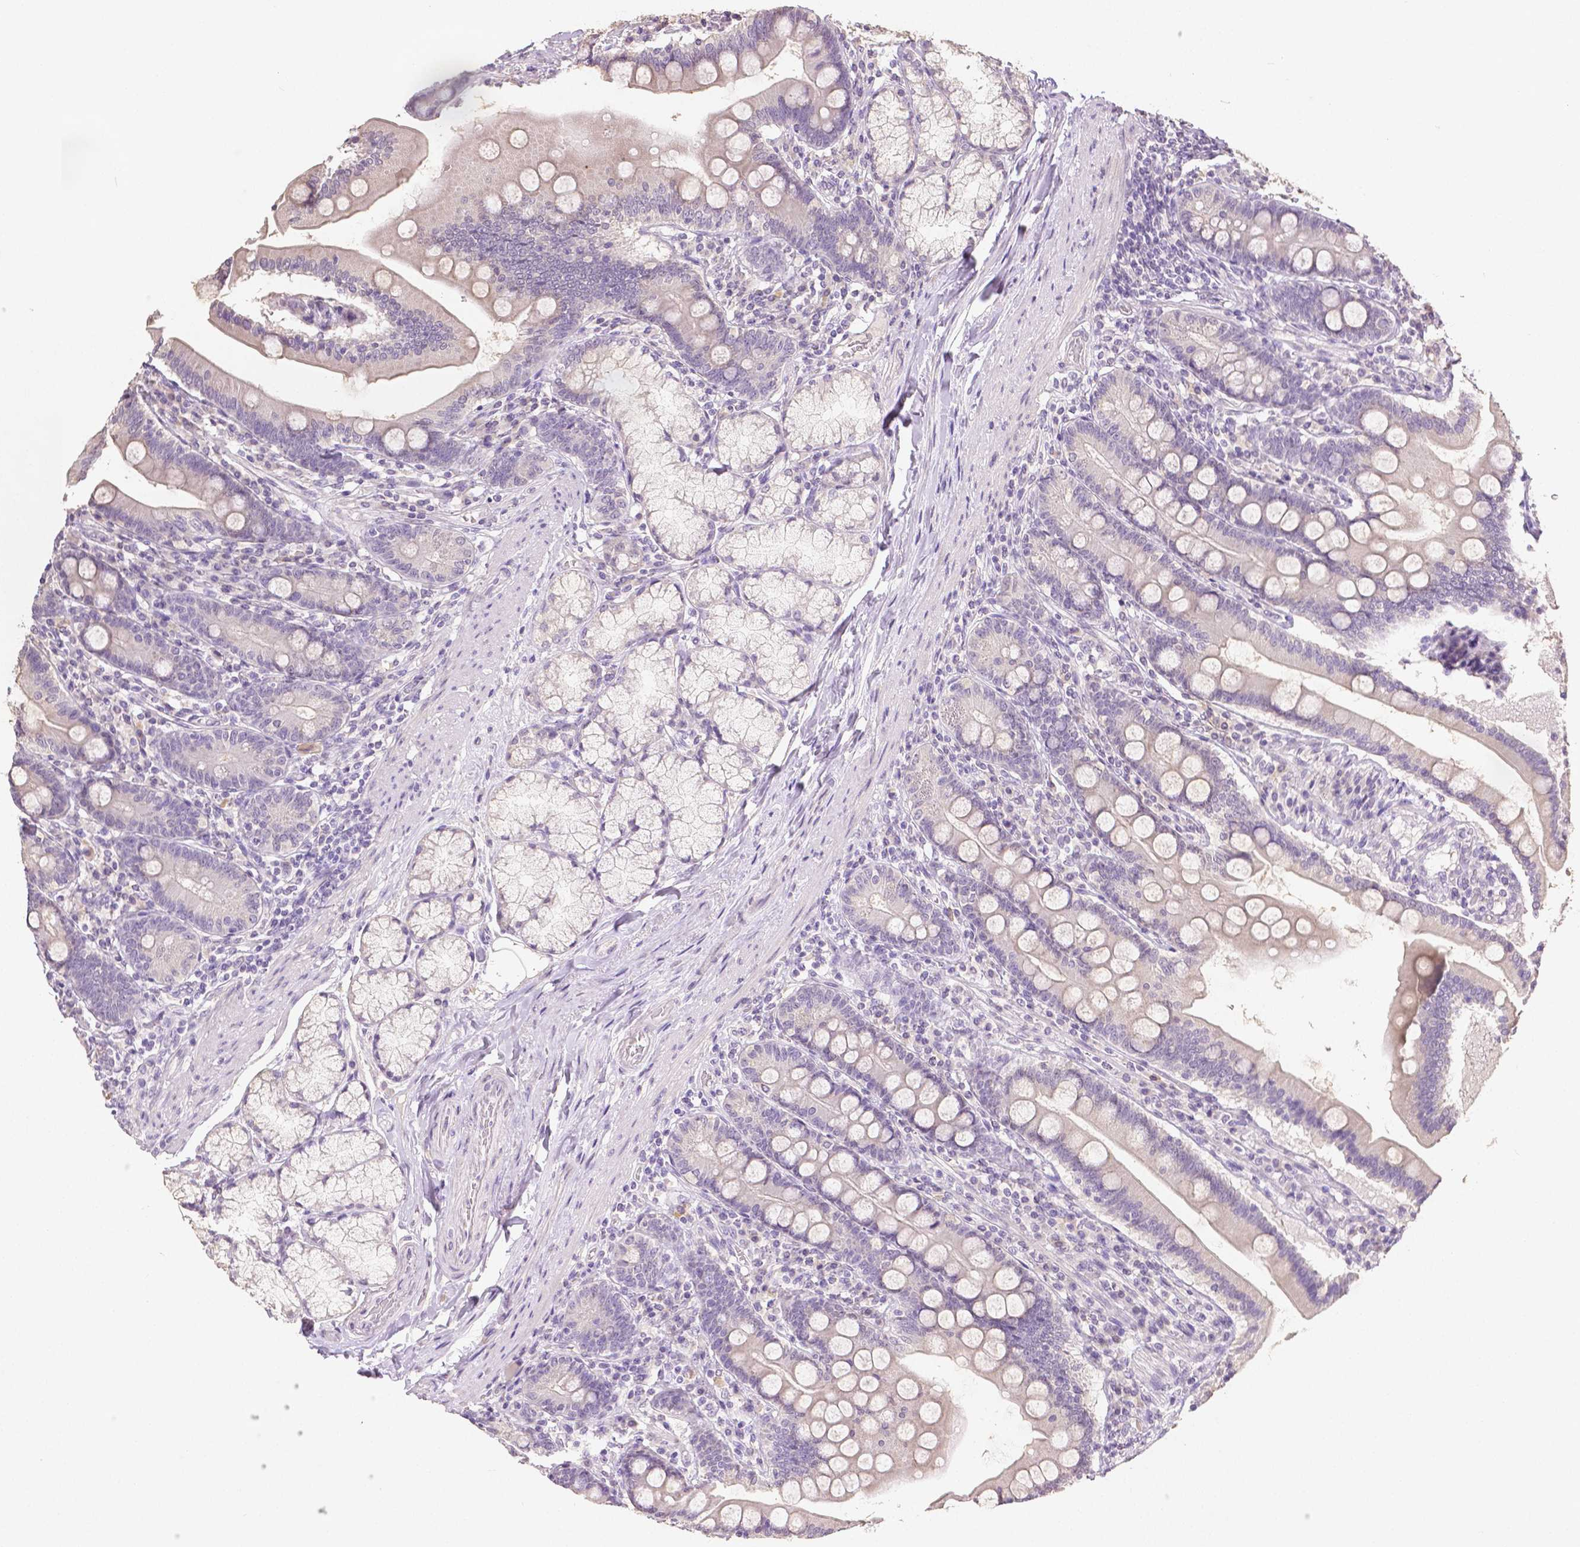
{"staining": {"intensity": "weak", "quantity": "<25%", "location": "cytoplasmic/membranous"}, "tissue": "duodenum", "cell_type": "Glandular cells", "image_type": "normal", "snomed": [{"axis": "morphology", "description": "Normal tissue, NOS"}, {"axis": "topography", "description": "Duodenum"}], "caption": "DAB (3,3'-diaminobenzidine) immunohistochemical staining of unremarkable duodenum reveals no significant staining in glandular cells.", "gene": "TGM1", "patient": {"sex": "female", "age": 67}}